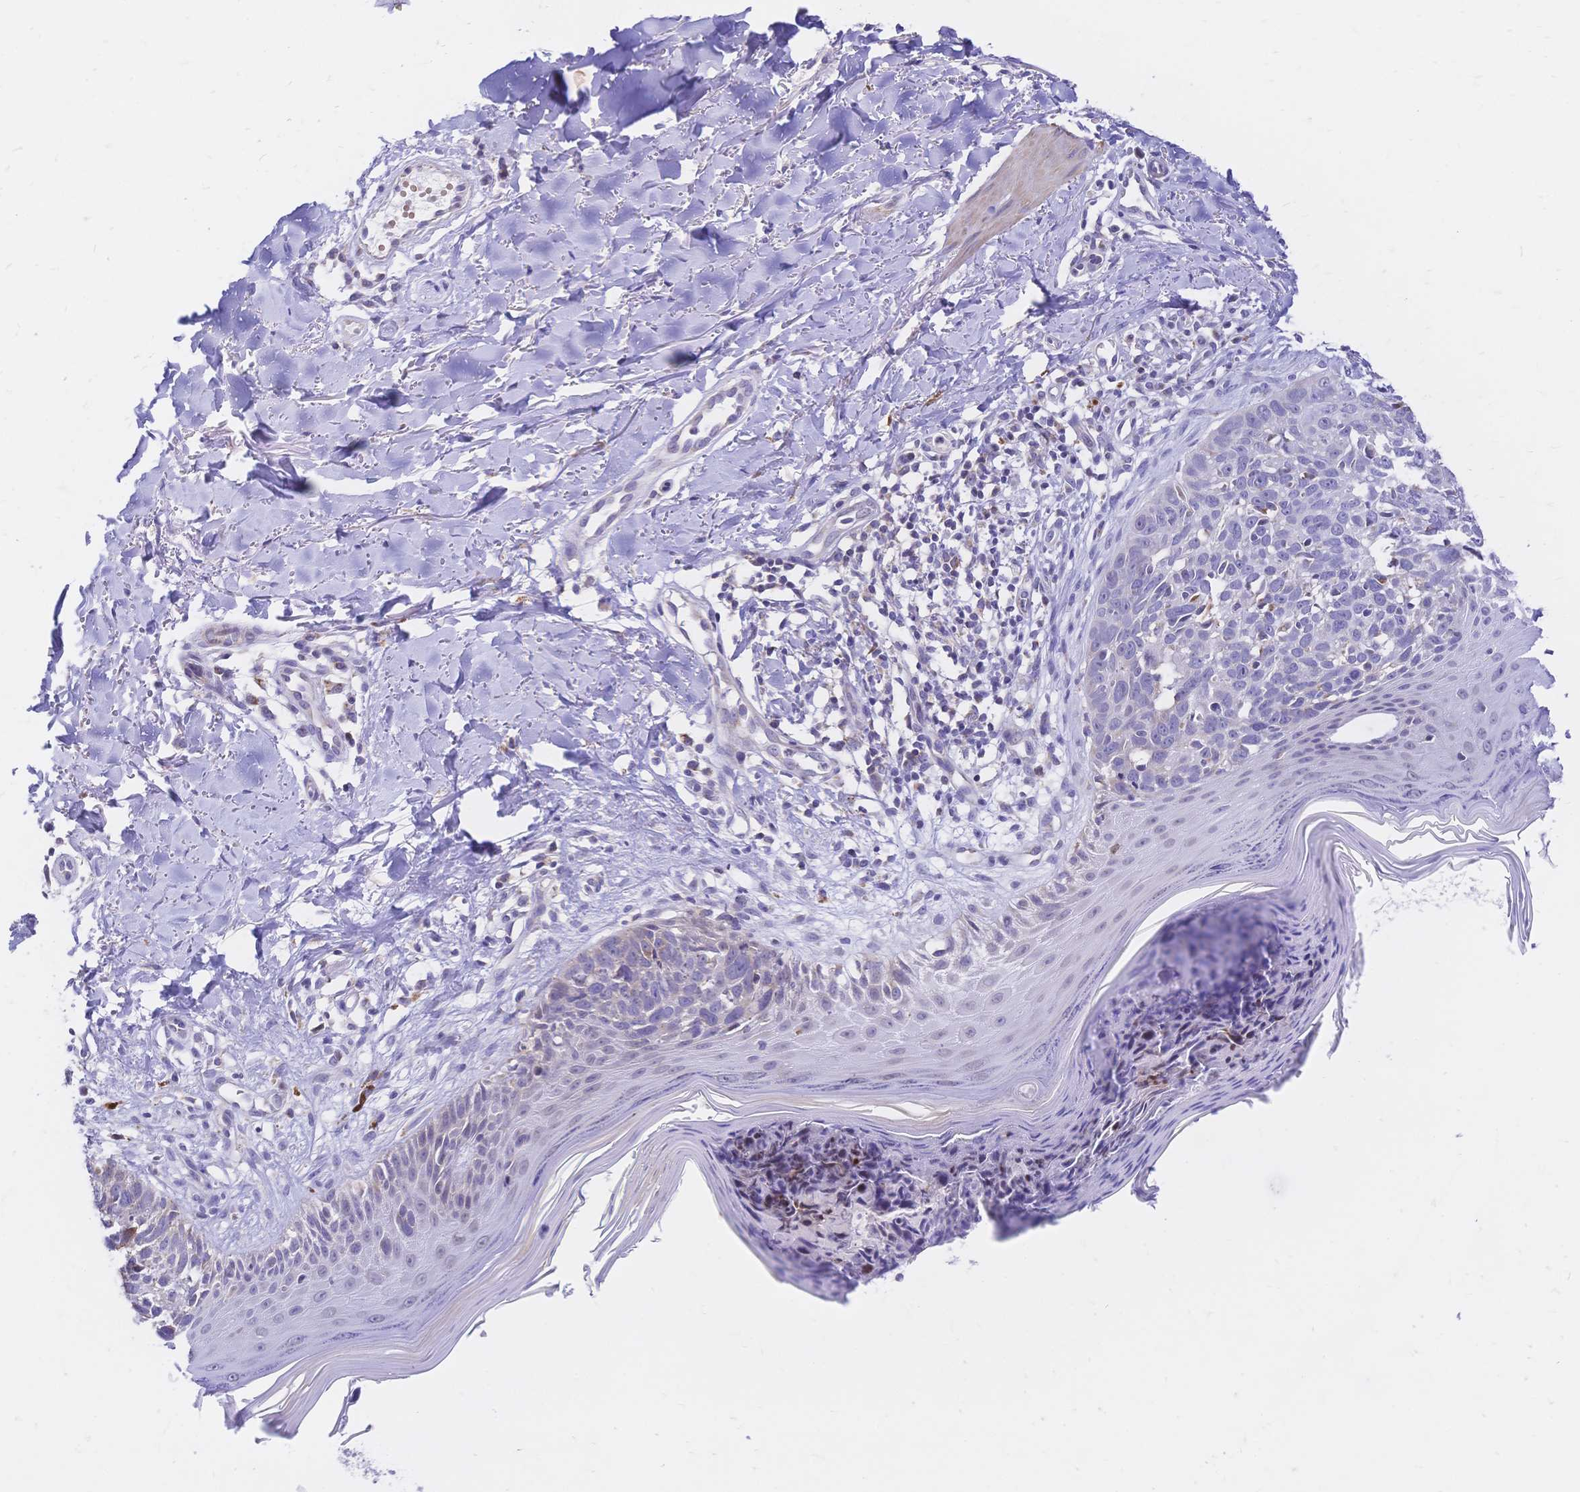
{"staining": {"intensity": "negative", "quantity": "none", "location": "none"}, "tissue": "skin cancer", "cell_type": "Tumor cells", "image_type": "cancer", "snomed": [{"axis": "morphology", "description": "Basal cell carcinoma"}, {"axis": "topography", "description": "Skin"}], "caption": "This micrograph is of skin basal cell carcinoma stained with immunohistochemistry to label a protein in brown with the nuclei are counter-stained blue. There is no staining in tumor cells.", "gene": "CLEC18B", "patient": {"sex": "female", "age": 45}}